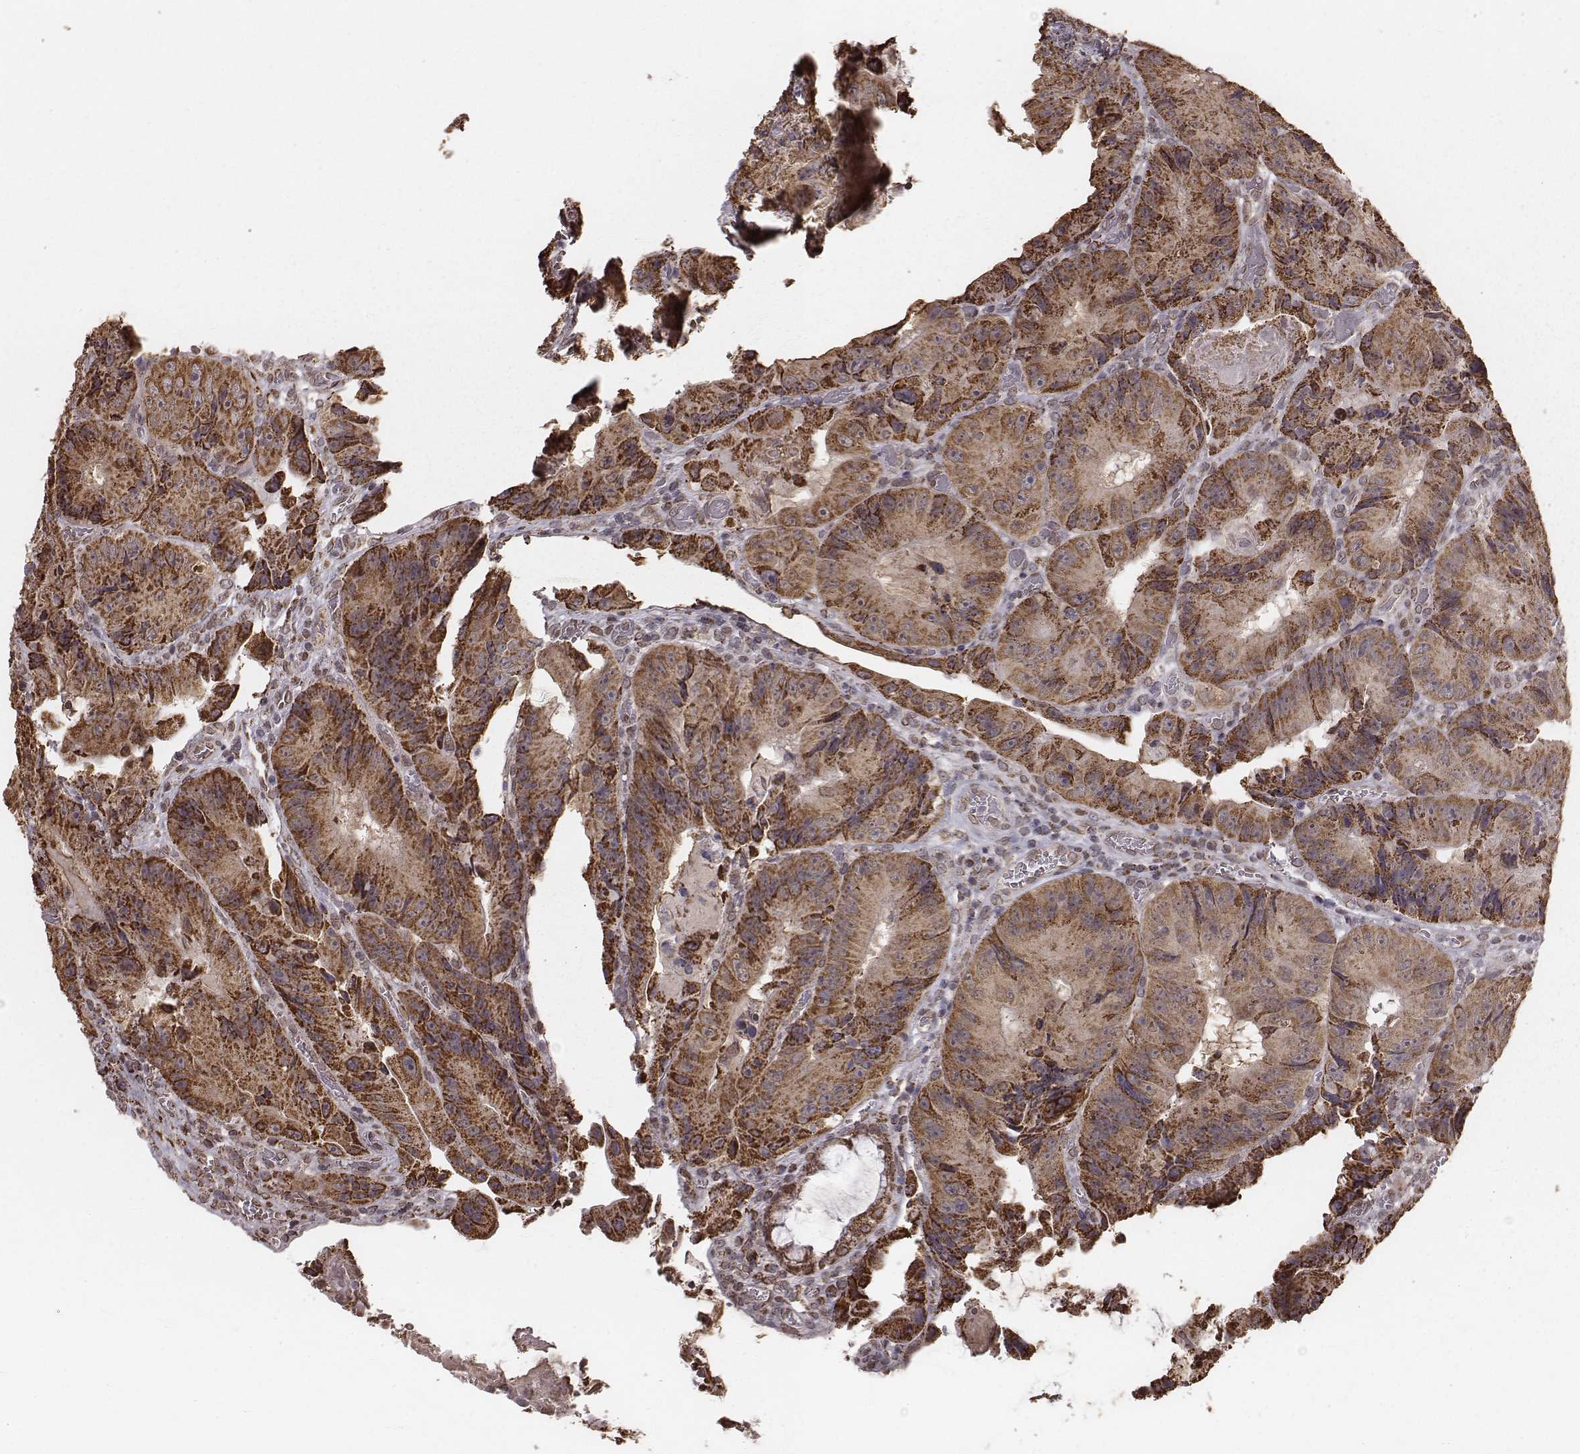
{"staining": {"intensity": "strong", "quantity": ">75%", "location": "cytoplasmic/membranous"}, "tissue": "colorectal cancer", "cell_type": "Tumor cells", "image_type": "cancer", "snomed": [{"axis": "morphology", "description": "Adenocarcinoma, NOS"}, {"axis": "topography", "description": "Colon"}], "caption": "Human adenocarcinoma (colorectal) stained with a protein marker shows strong staining in tumor cells.", "gene": "ACOT2", "patient": {"sex": "female", "age": 86}}